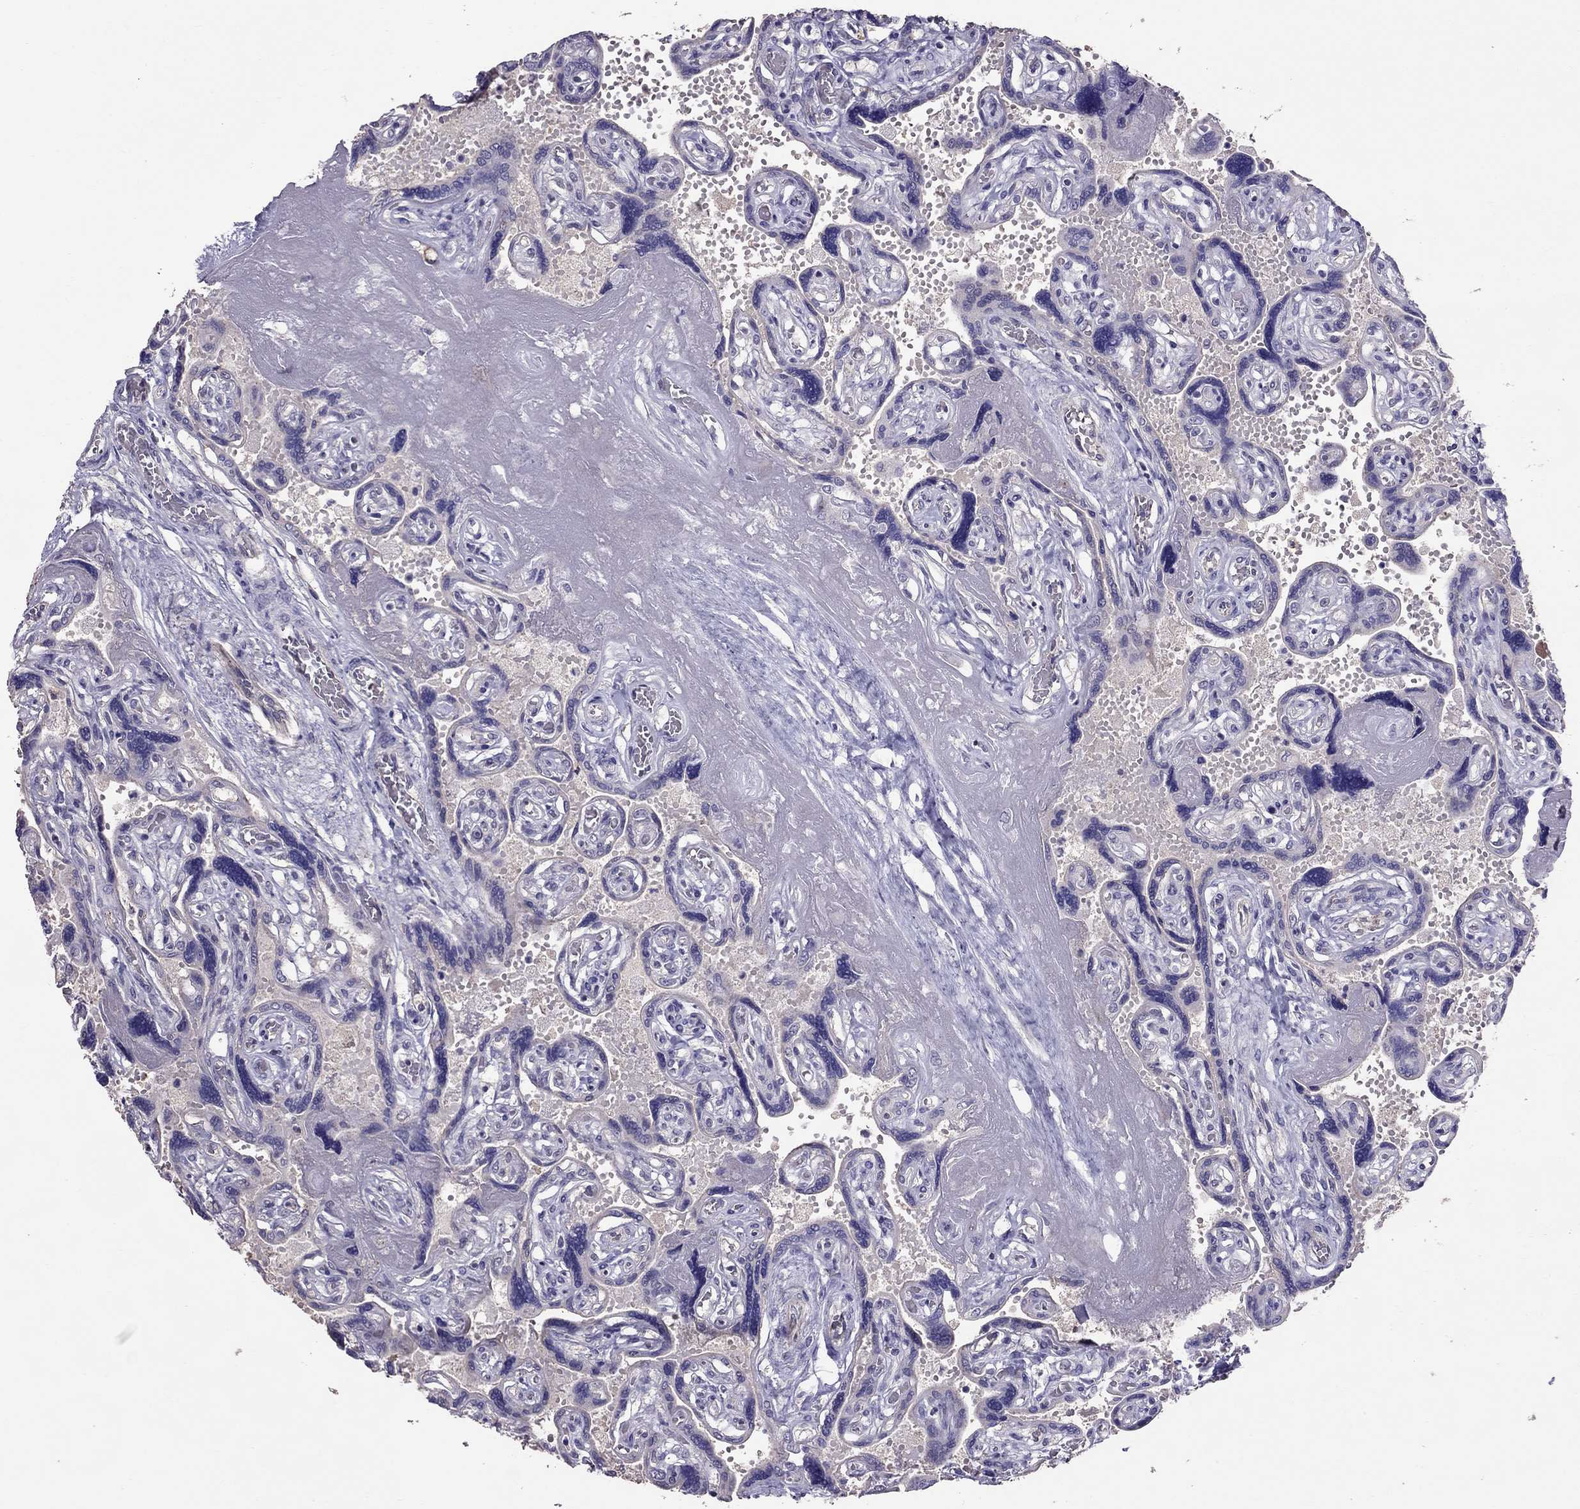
{"staining": {"intensity": "negative", "quantity": "none", "location": "none"}, "tissue": "placenta", "cell_type": "Decidual cells", "image_type": "normal", "snomed": [{"axis": "morphology", "description": "Normal tissue, NOS"}, {"axis": "topography", "description": "Placenta"}], "caption": "This micrograph is of normal placenta stained with immunohistochemistry (IHC) to label a protein in brown with the nuclei are counter-stained blue. There is no positivity in decidual cells.", "gene": "LRRC46", "patient": {"sex": "female", "age": 32}}